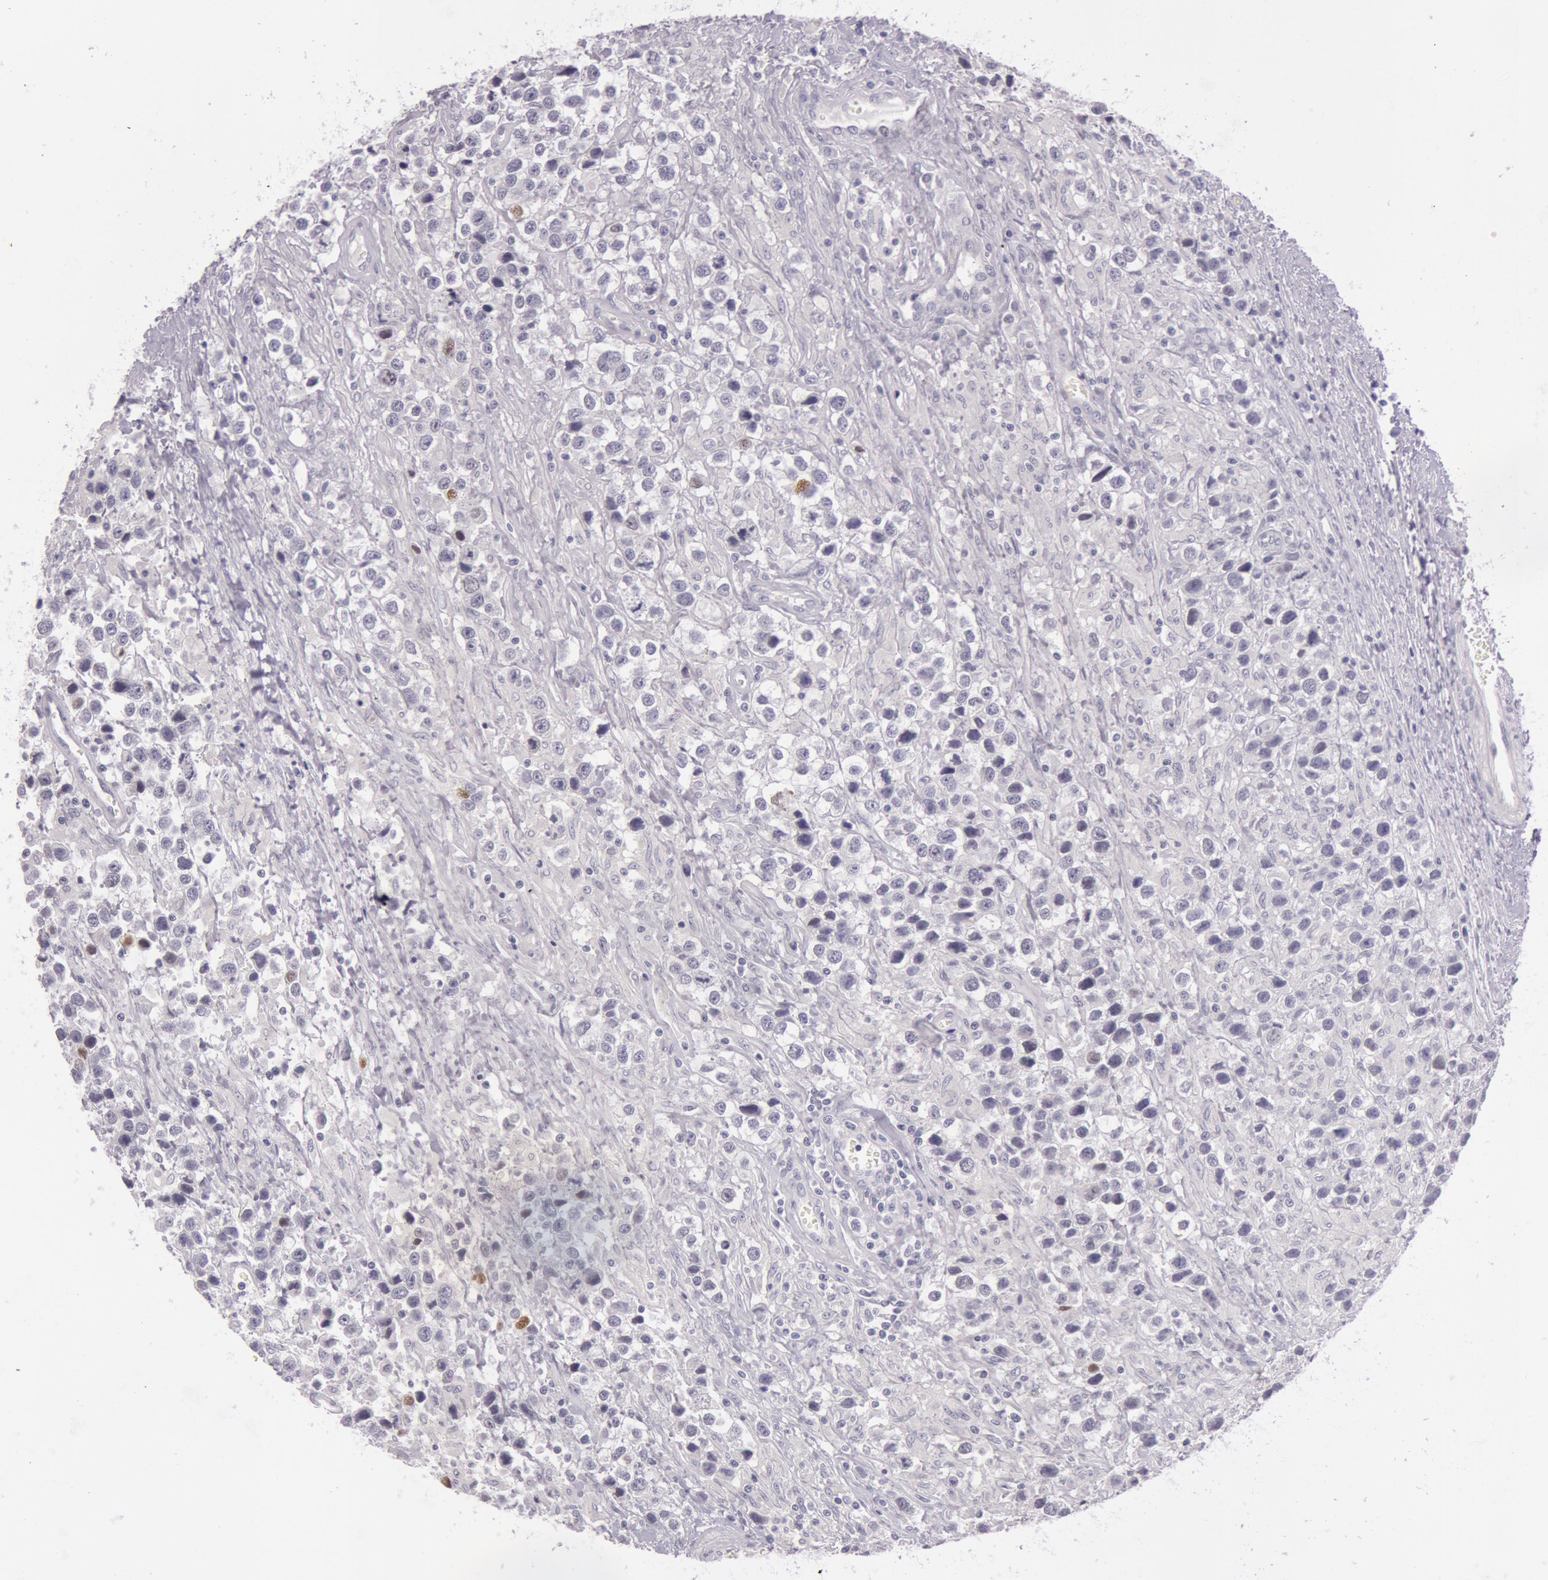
{"staining": {"intensity": "negative", "quantity": "none", "location": "none"}, "tissue": "testis cancer", "cell_type": "Tumor cells", "image_type": "cancer", "snomed": [{"axis": "morphology", "description": "Seminoma, NOS"}, {"axis": "topography", "description": "Testis"}], "caption": "Immunohistochemistry (IHC) of seminoma (testis) reveals no positivity in tumor cells.", "gene": "RBMY1F", "patient": {"sex": "male", "age": 43}}